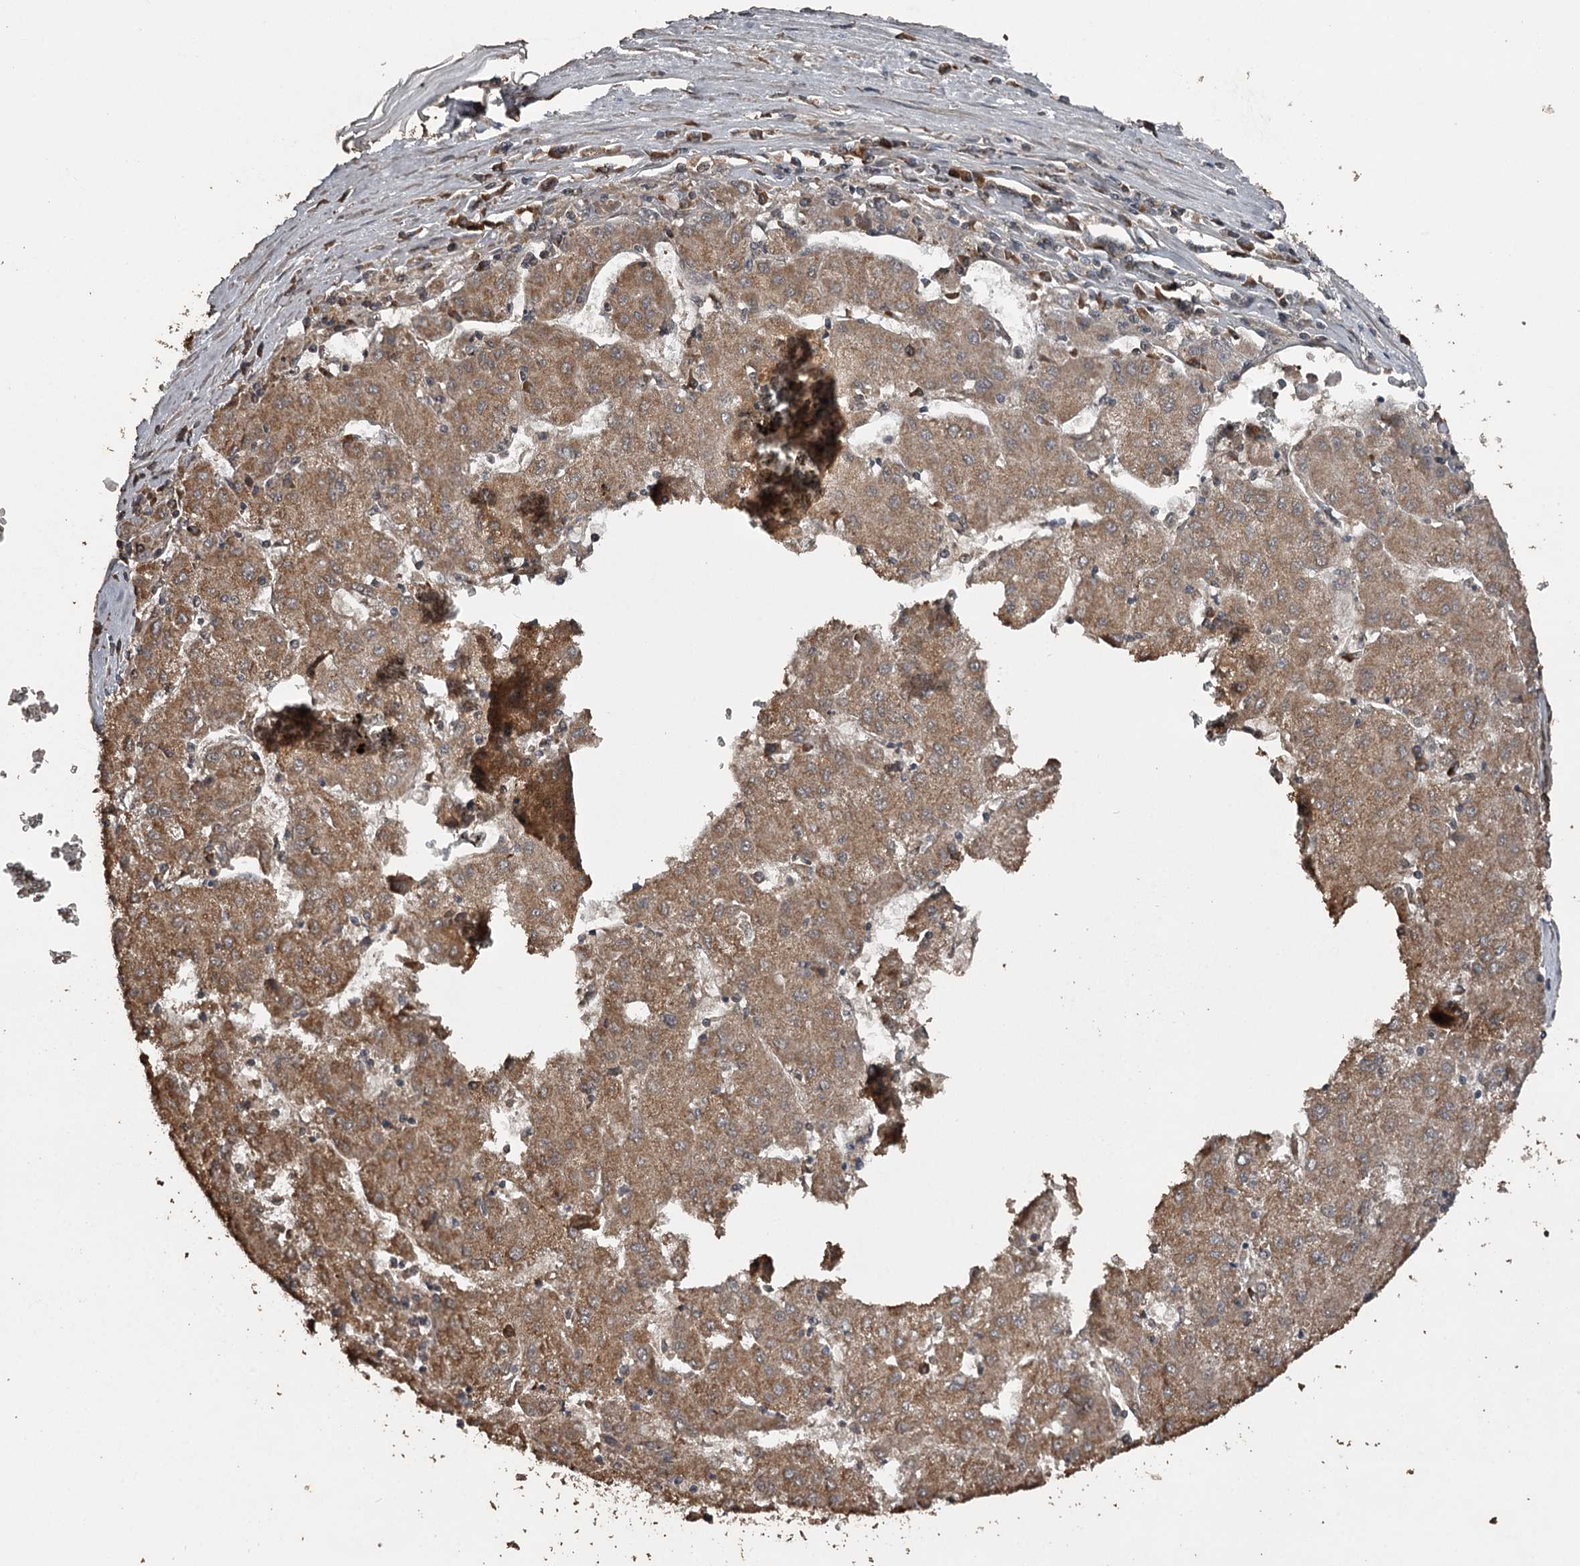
{"staining": {"intensity": "moderate", "quantity": ">75%", "location": "cytoplasmic/membranous"}, "tissue": "liver cancer", "cell_type": "Tumor cells", "image_type": "cancer", "snomed": [{"axis": "morphology", "description": "Carcinoma, Hepatocellular, NOS"}, {"axis": "topography", "description": "Liver"}], "caption": "Liver cancer stained for a protein displays moderate cytoplasmic/membranous positivity in tumor cells.", "gene": "WIPI1", "patient": {"sex": "male", "age": 72}}